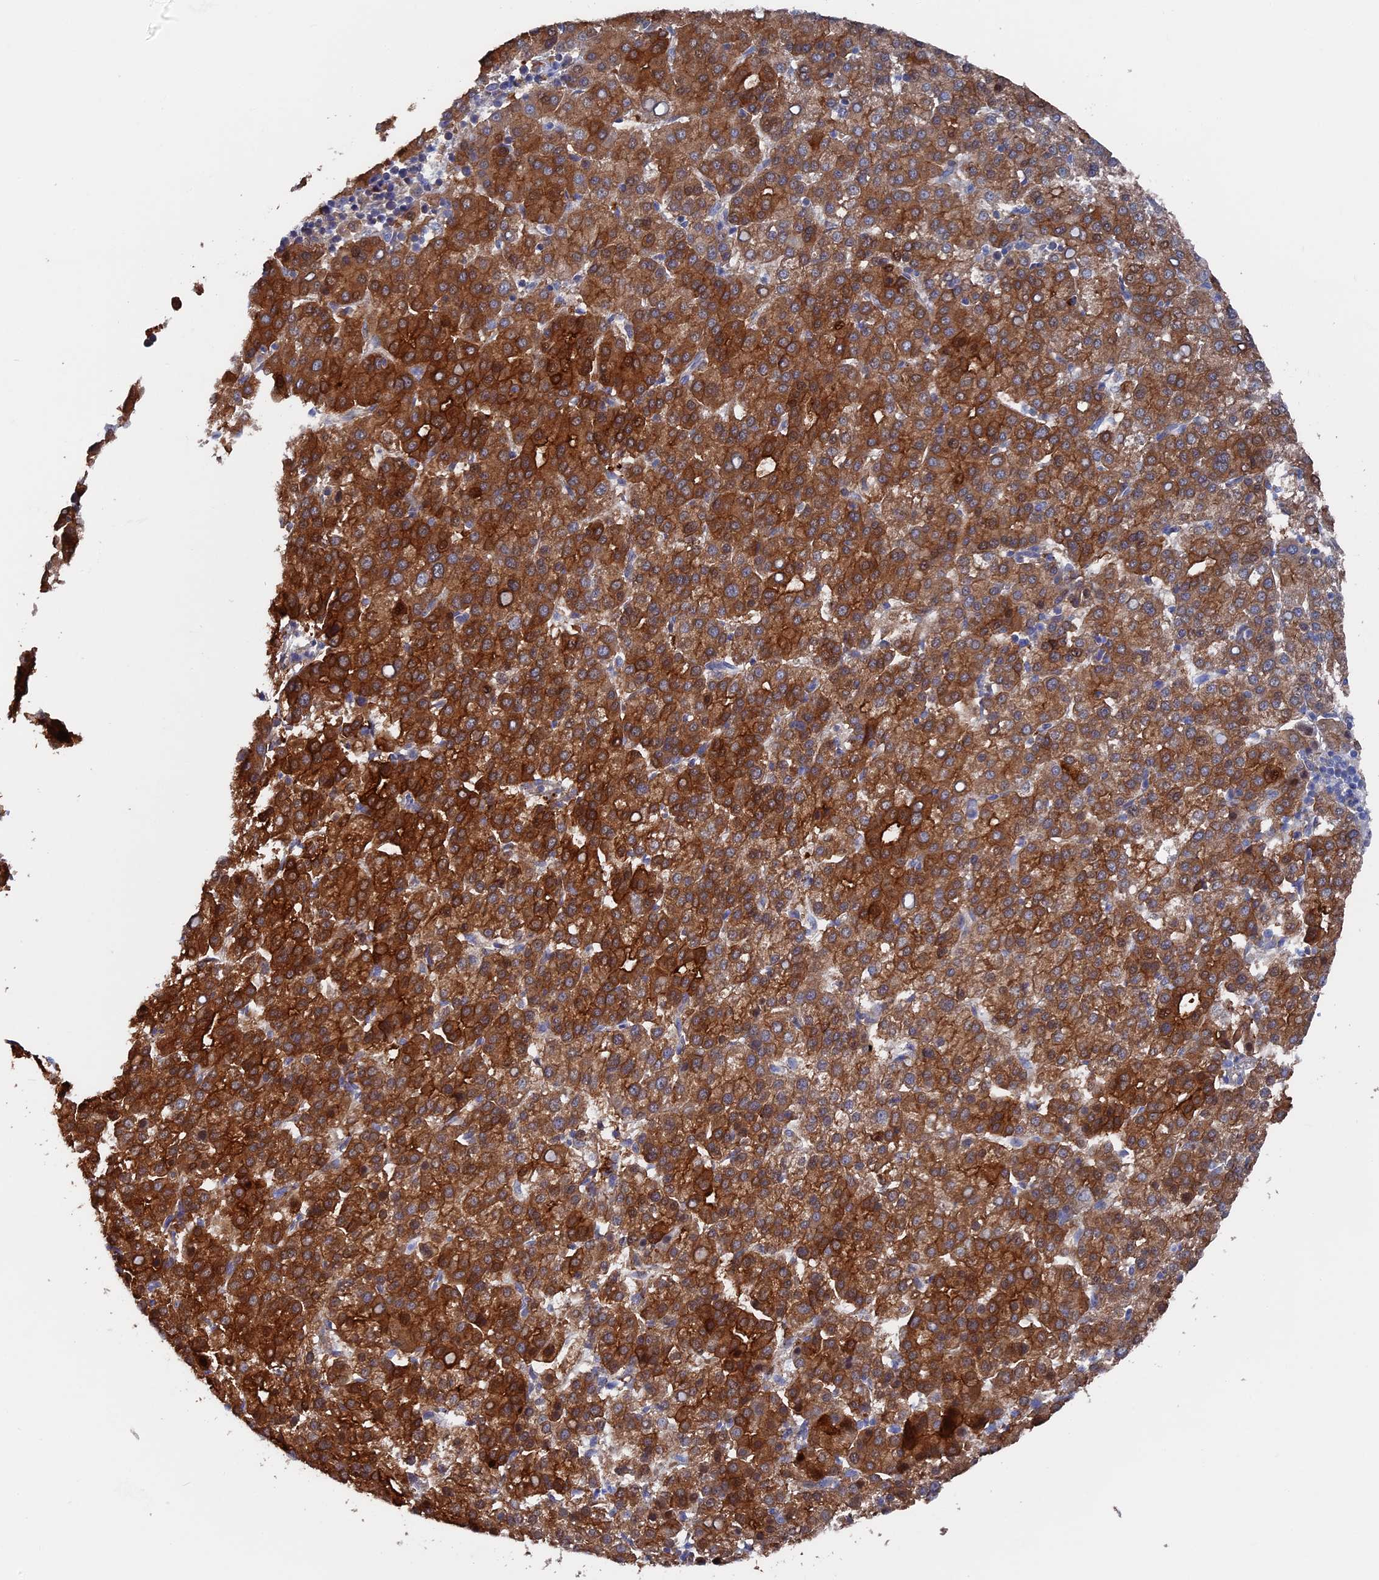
{"staining": {"intensity": "strong", "quantity": ">75%", "location": "cytoplasmic/membranous"}, "tissue": "liver cancer", "cell_type": "Tumor cells", "image_type": "cancer", "snomed": [{"axis": "morphology", "description": "Carcinoma, Hepatocellular, NOS"}, {"axis": "topography", "description": "Liver"}], "caption": "This photomicrograph reveals hepatocellular carcinoma (liver) stained with immunohistochemistry to label a protein in brown. The cytoplasmic/membranous of tumor cells show strong positivity for the protein. Nuclei are counter-stained blue.", "gene": "SMG9", "patient": {"sex": "female", "age": 58}}